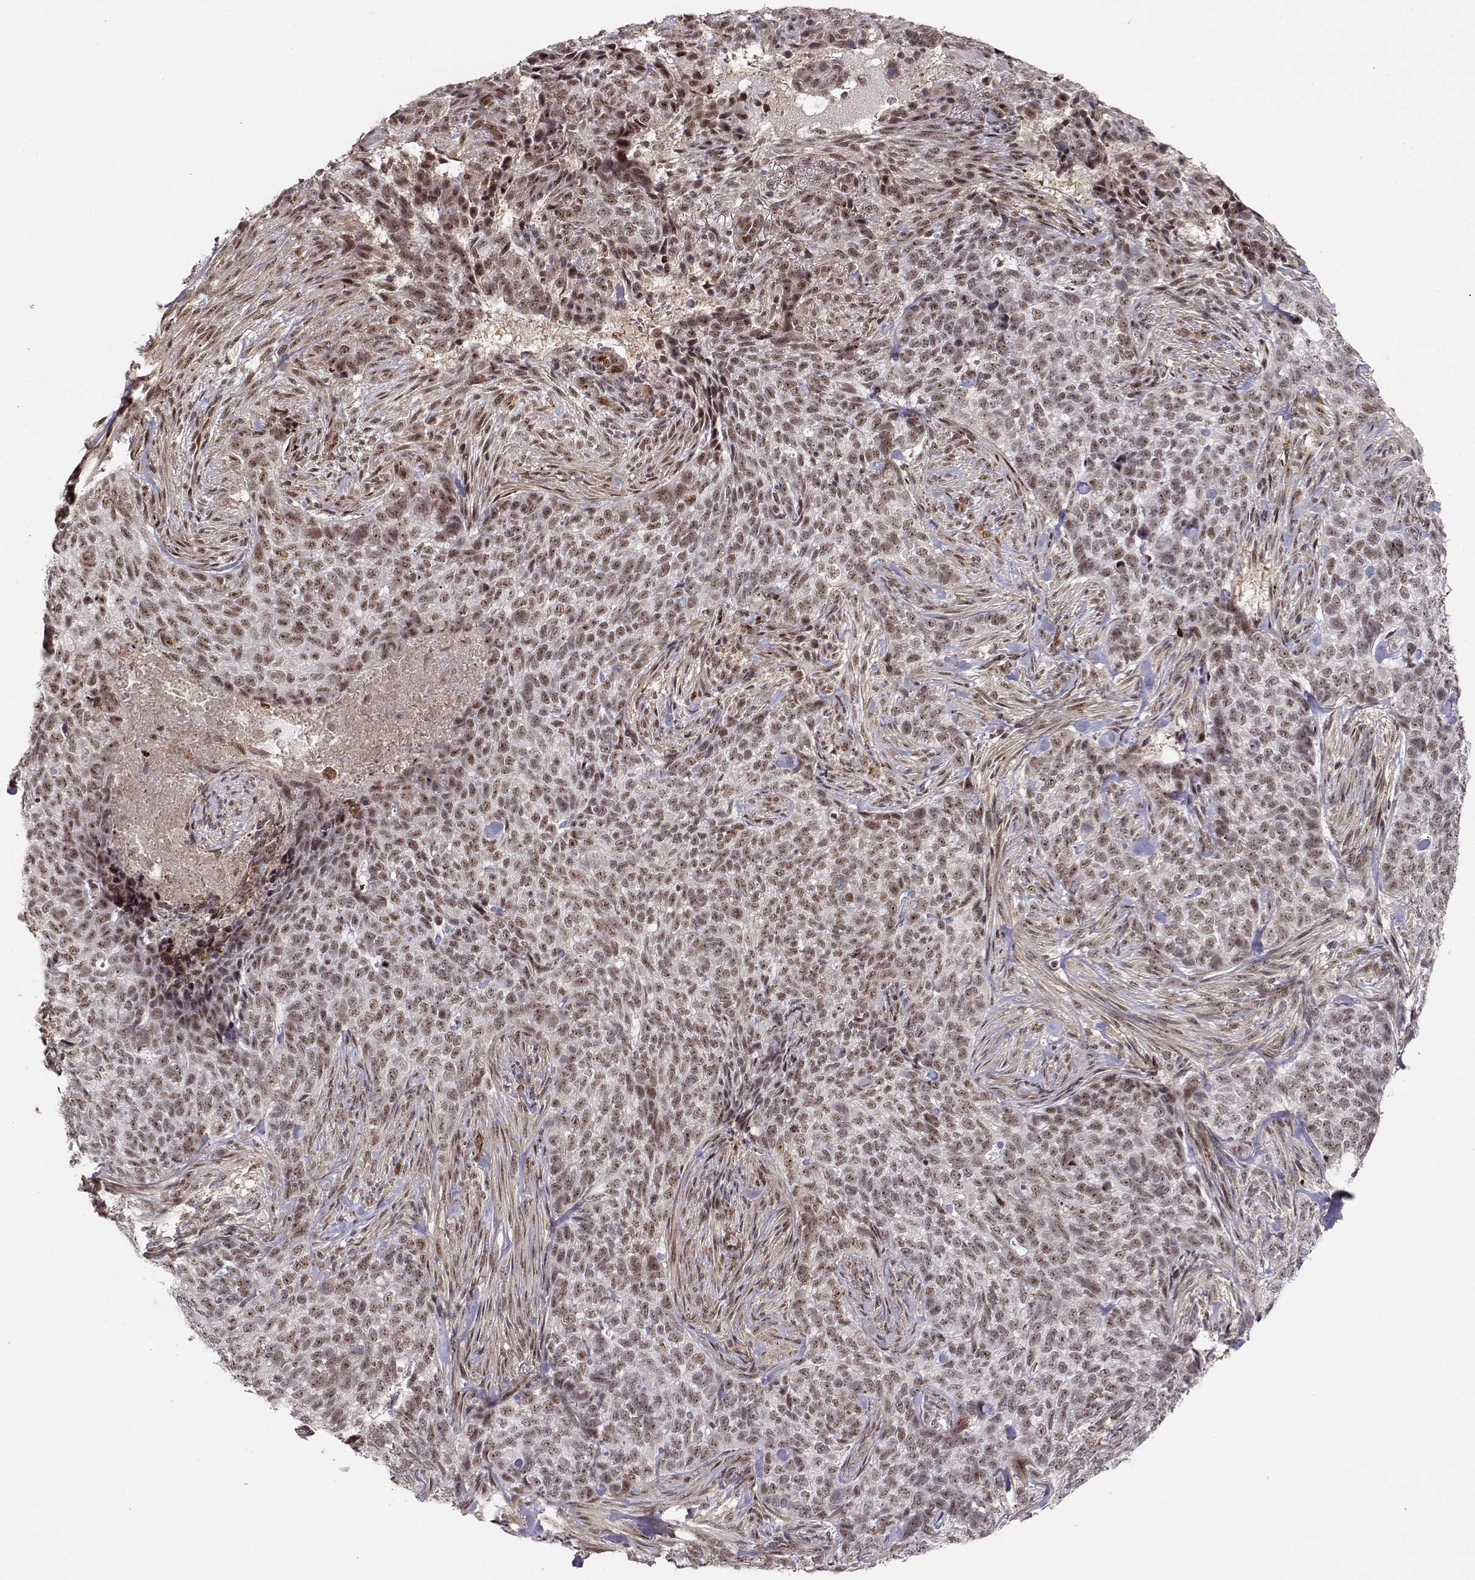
{"staining": {"intensity": "moderate", "quantity": ">75%", "location": "nuclear"}, "tissue": "skin cancer", "cell_type": "Tumor cells", "image_type": "cancer", "snomed": [{"axis": "morphology", "description": "Basal cell carcinoma"}, {"axis": "topography", "description": "Skin"}], "caption": "Basal cell carcinoma (skin) tissue demonstrates moderate nuclear expression in approximately >75% of tumor cells, visualized by immunohistochemistry.", "gene": "CIR1", "patient": {"sex": "female", "age": 69}}